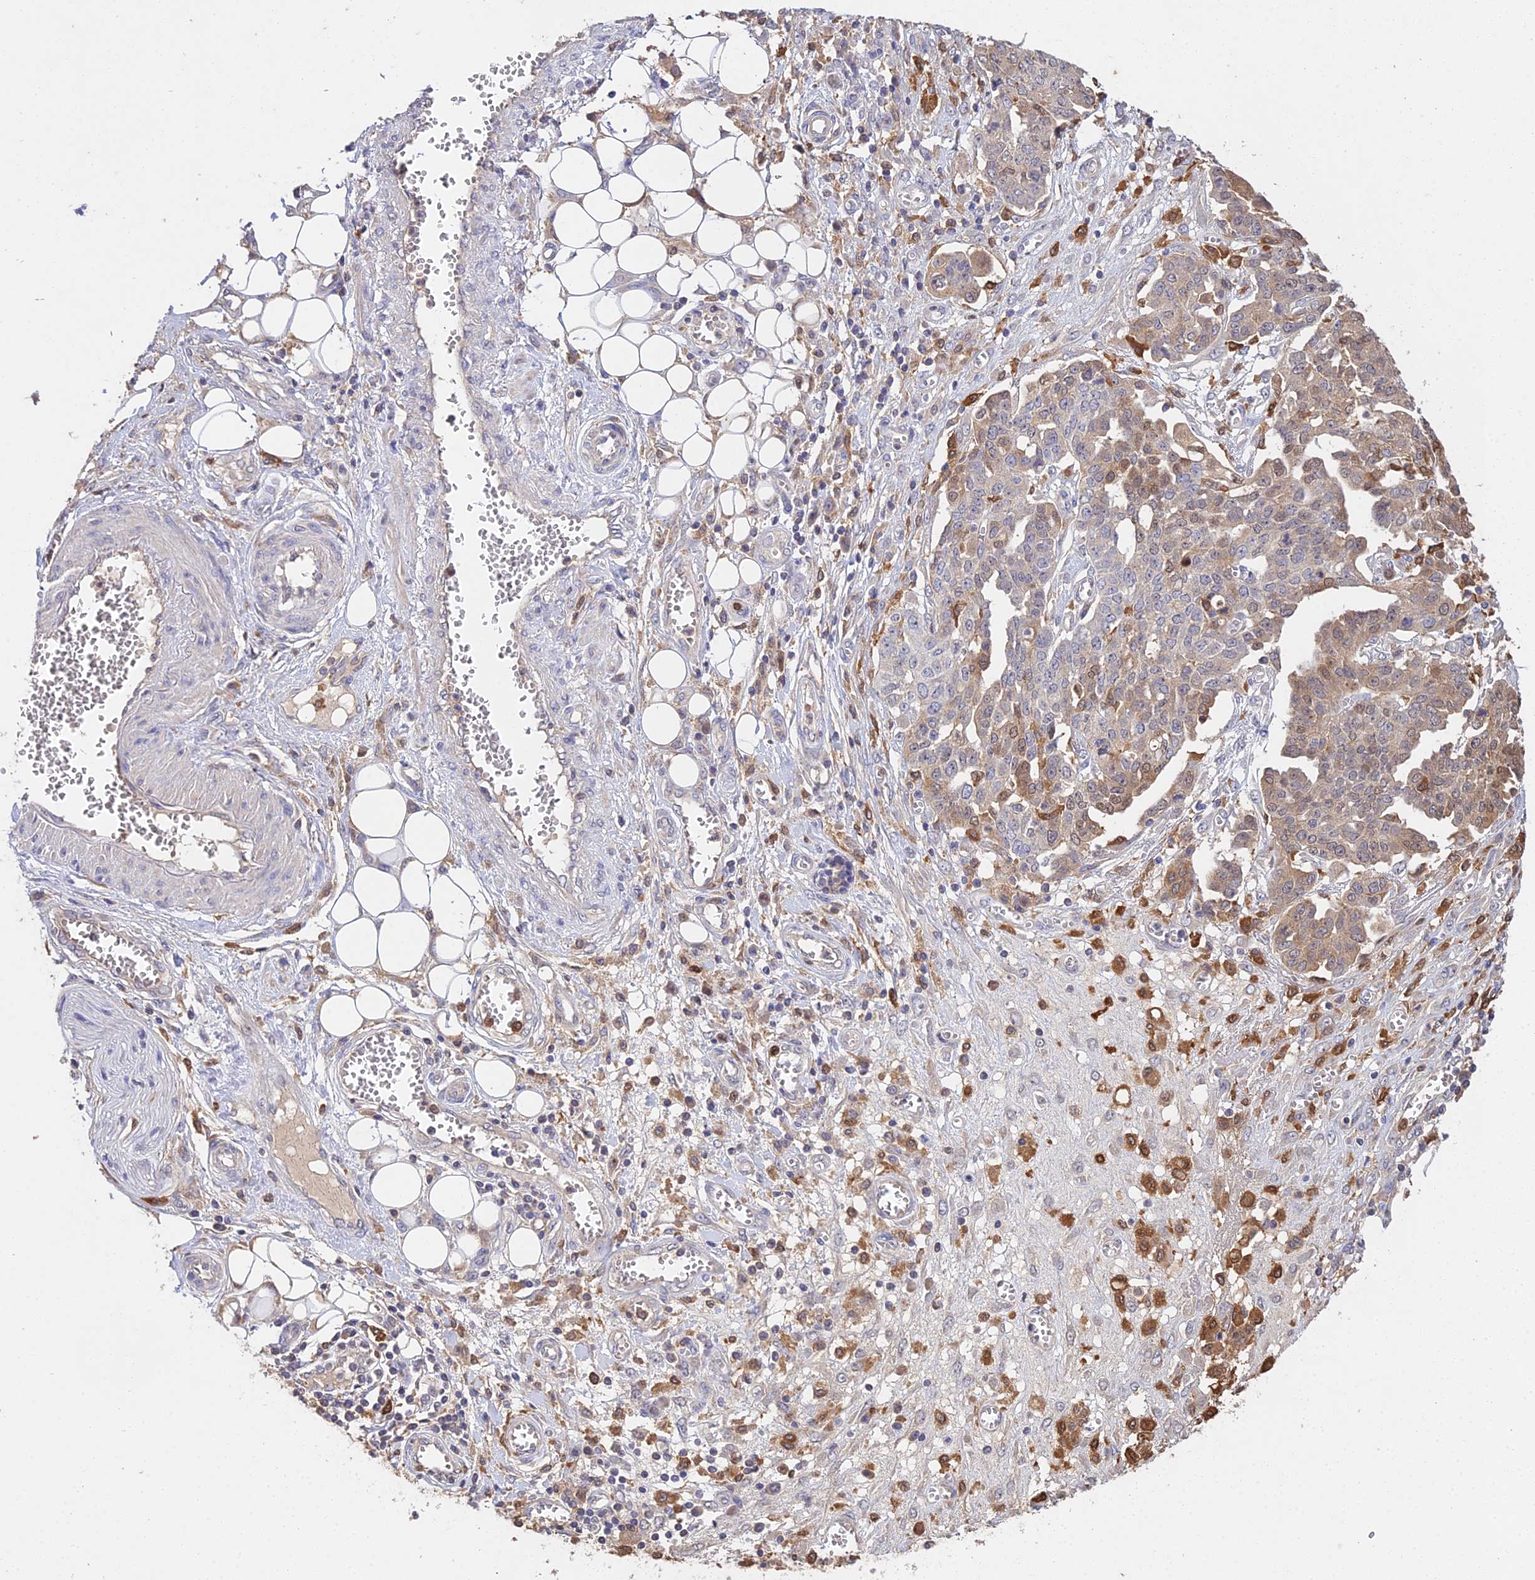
{"staining": {"intensity": "weak", "quantity": "25%-75%", "location": "cytoplasmic/membranous"}, "tissue": "ovarian cancer", "cell_type": "Tumor cells", "image_type": "cancer", "snomed": [{"axis": "morphology", "description": "Cystadenocarcinoma, serous, NOS"}, {"axis": "topography", "description": "Soft tissue"}, {"axis": "topography", "description": "Ovary"}], "caption": "The histopathology image displays a brown stain indicating the presence of a protein in the cytoplasmic/membranous of tumor cells in ovarian cancer.", "gene": "FBP1", "patient": {"sex": "female", "age": 57}}